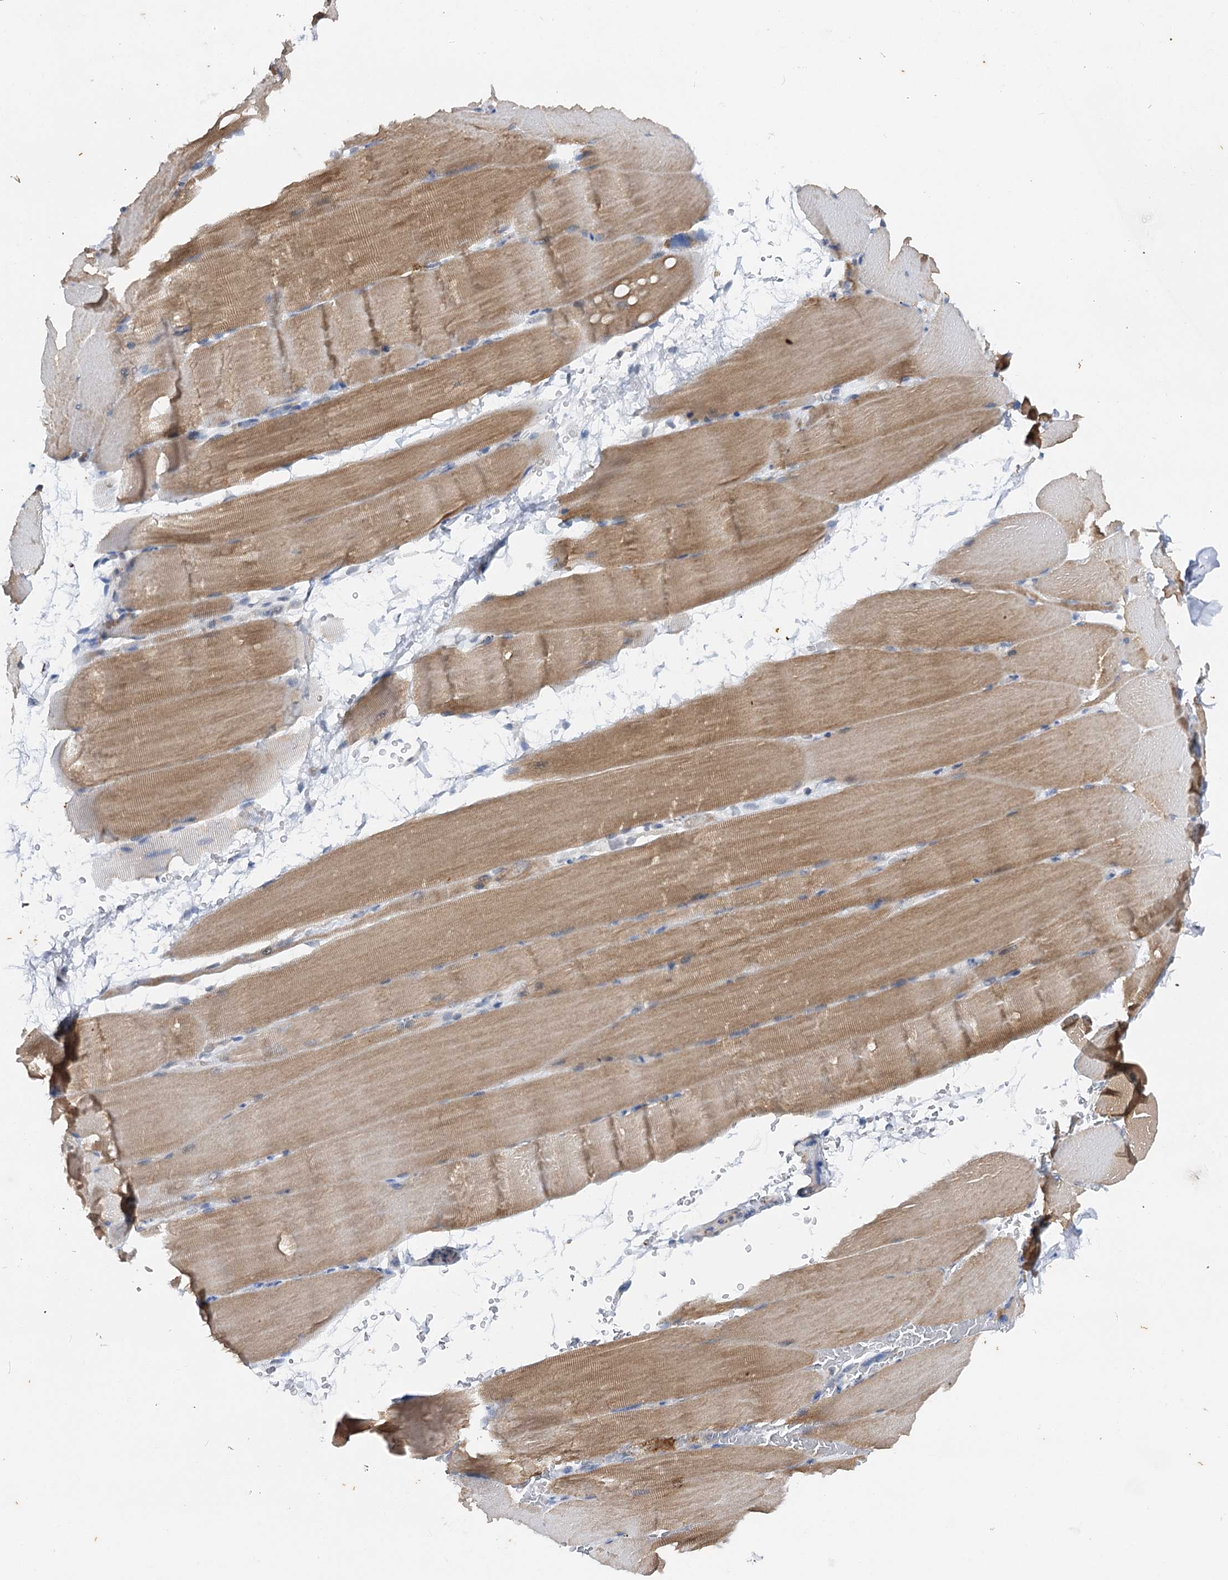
{"staining": {"intensity": "moderate", "quantity": "25%-75%", "location": "cytoplasmic/membranous"}, "tissue": "skeletal muscle", "cell_type": "Myocytes", "image_type": "normal", "snomed": [{"axis": "morphology", "description": "Normal tissue, NOS"}, {"axis": "topography", "description": "Skeletal muscle"}, {"axis": "topography", "description": "Parathyroid gland"}], "caption": "Immunohistochemistry (IHC) histopathology image of benign human skeletal muscle stained for a protein (brown), which exhibits medium levels of moderate cytoplasmic/membranous staining in about 25%-75% of myocytes.", "gene": "AGXT2", "patient": {"sex": "female", "age": 37}}